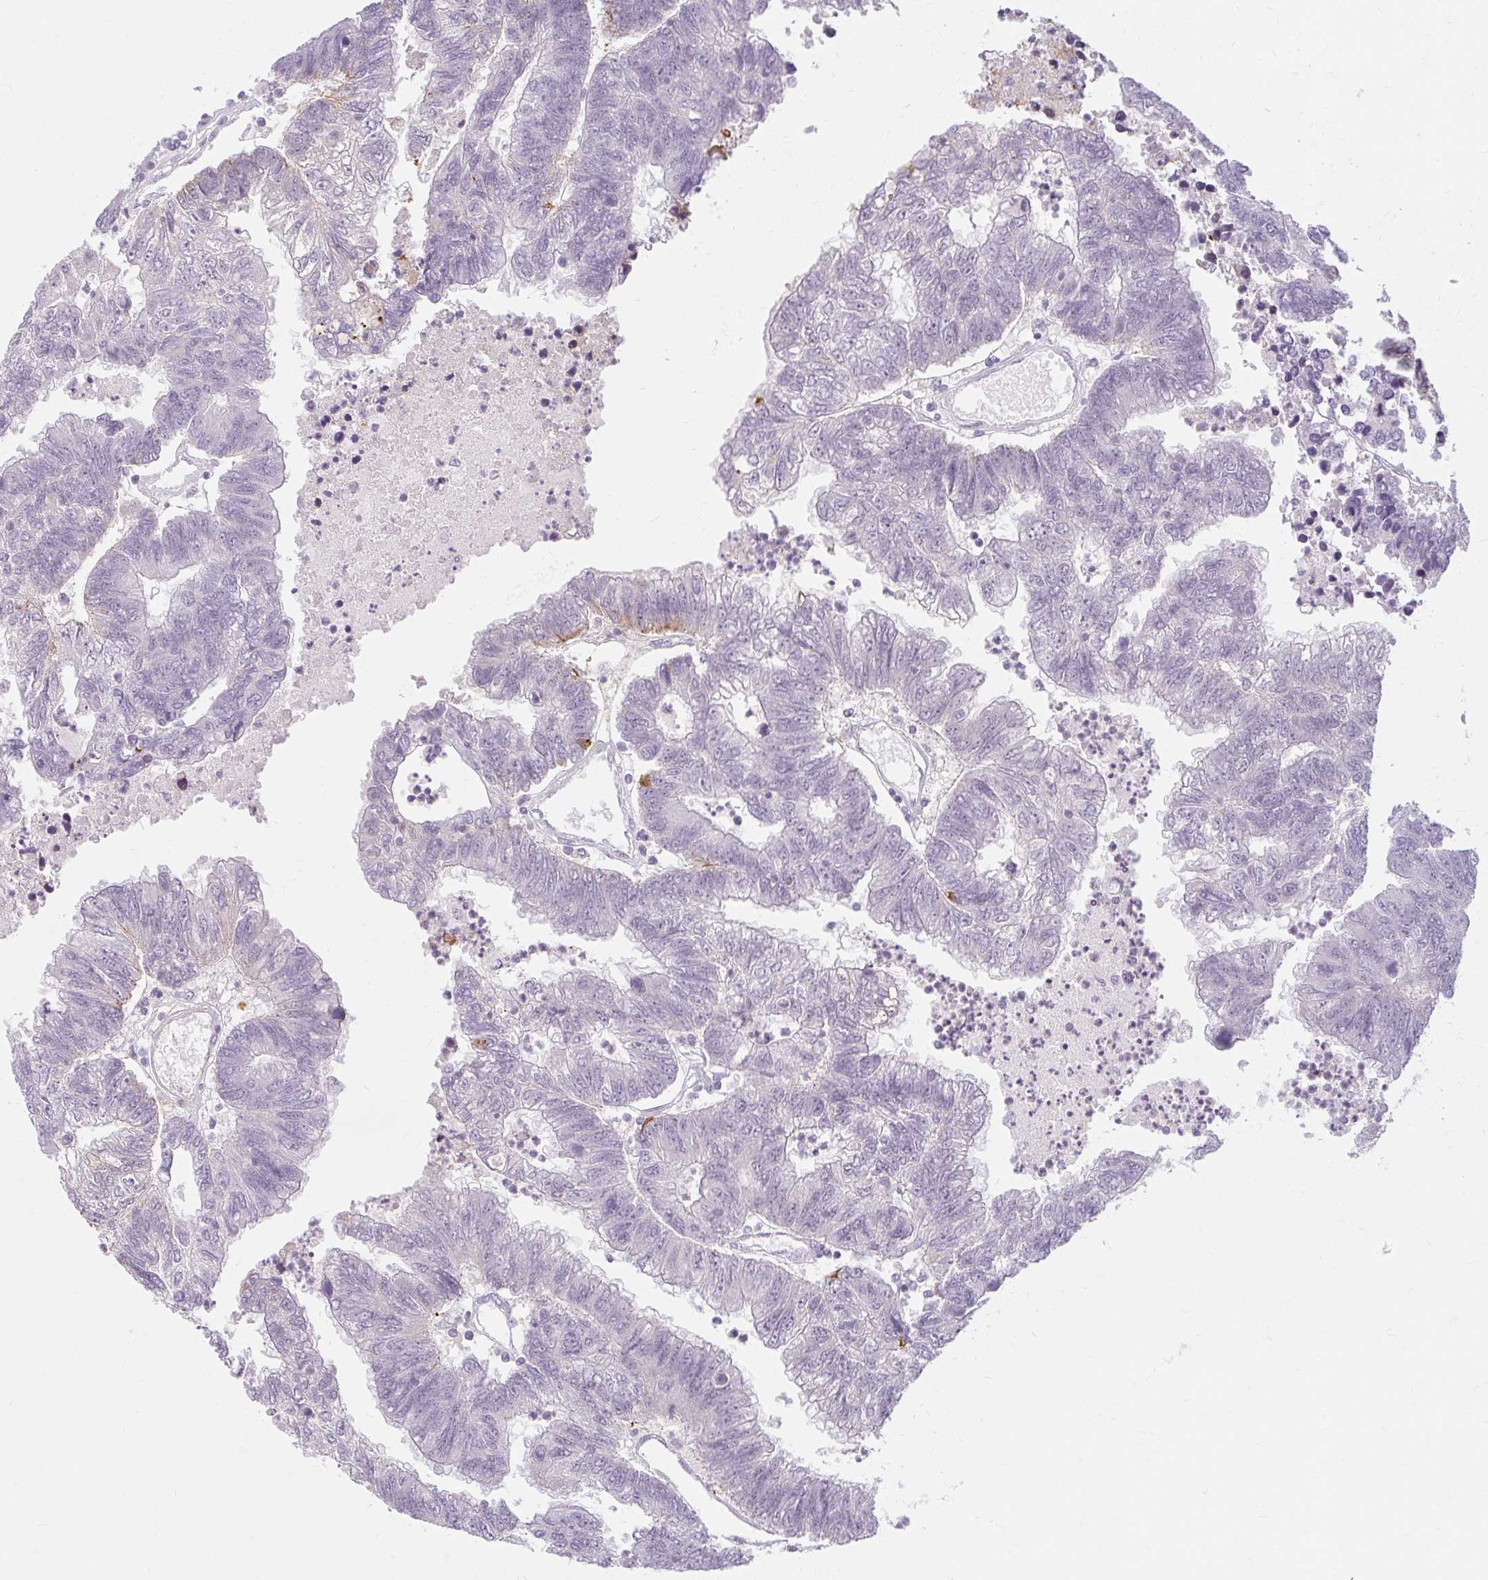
{"staining": {"intensity": "negative", "quantity": "none", "location": "none"}, "tissue": "colorectal cancer", "cell_type": "Tumor cells", "image_type": "cancer", "snomed": [{"axis": "morphology", "description": "Adenocarcinoma, NOS"}, {"axis": "topography", "description": "Colon"}], "caption": "DAB immunohistochemical staining of human colorectal adenocarcinoma shows no significant staining in tumor cells.", "gene": "ZFYVE26", "patient": {"sex": "female", "age": 48}}